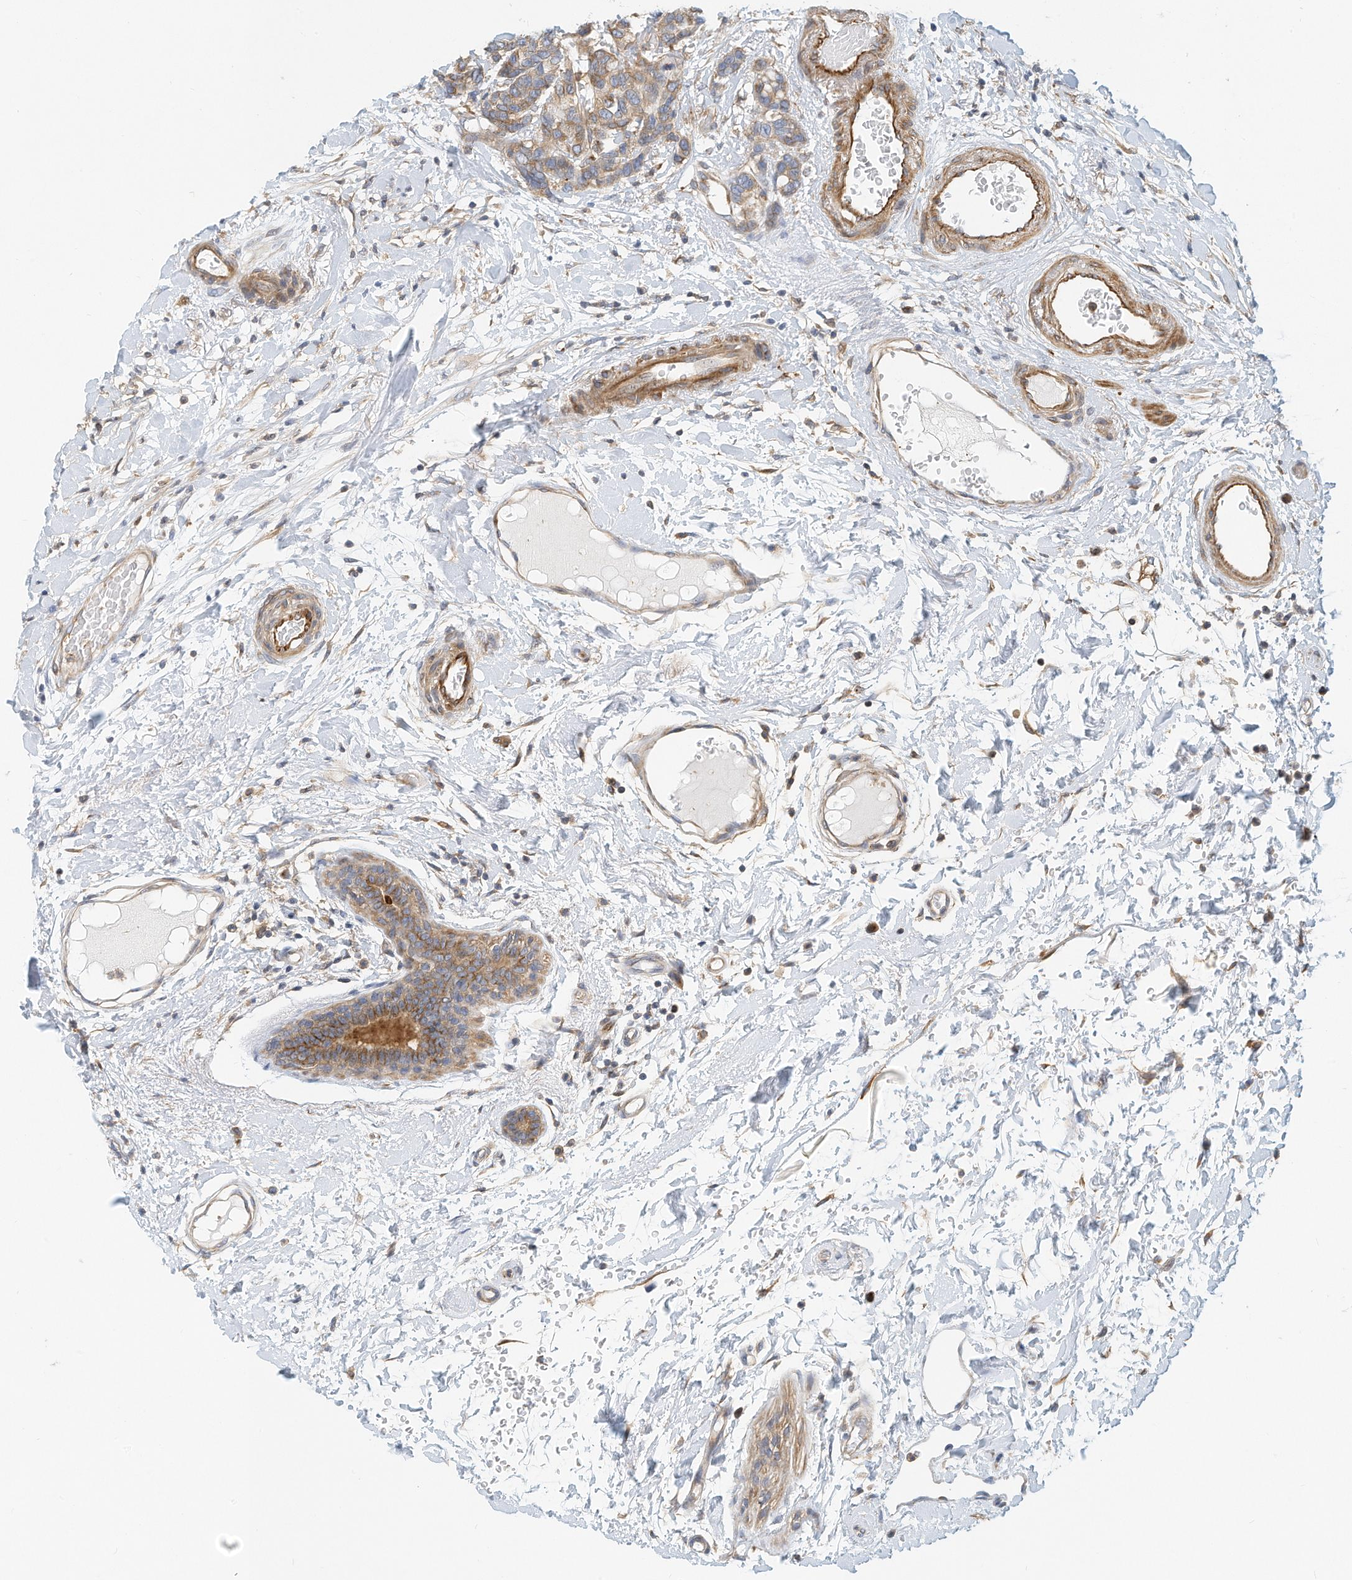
{"staining": {"intensity": "moderate", "quantity": "25%-75%", "location": "cytoplasmic/membranous"}, "tissue": "breast cancer", "cell_type": "Tumor cells", "image_type": "cancer", "snomed": [{"axis": "morphology", "description": "Duct carcinoma"}, {"axis": "topography", "description": "Breast"}], "caption": "The immunohistochemical stain shows moderate cytoplasmic/membranous positivity in tumor cells of breast cancer (infiltrating ductal carcinoma) tissue.", "gene": "MICAL1", "patient": {"sex": "female", "age": 87}}